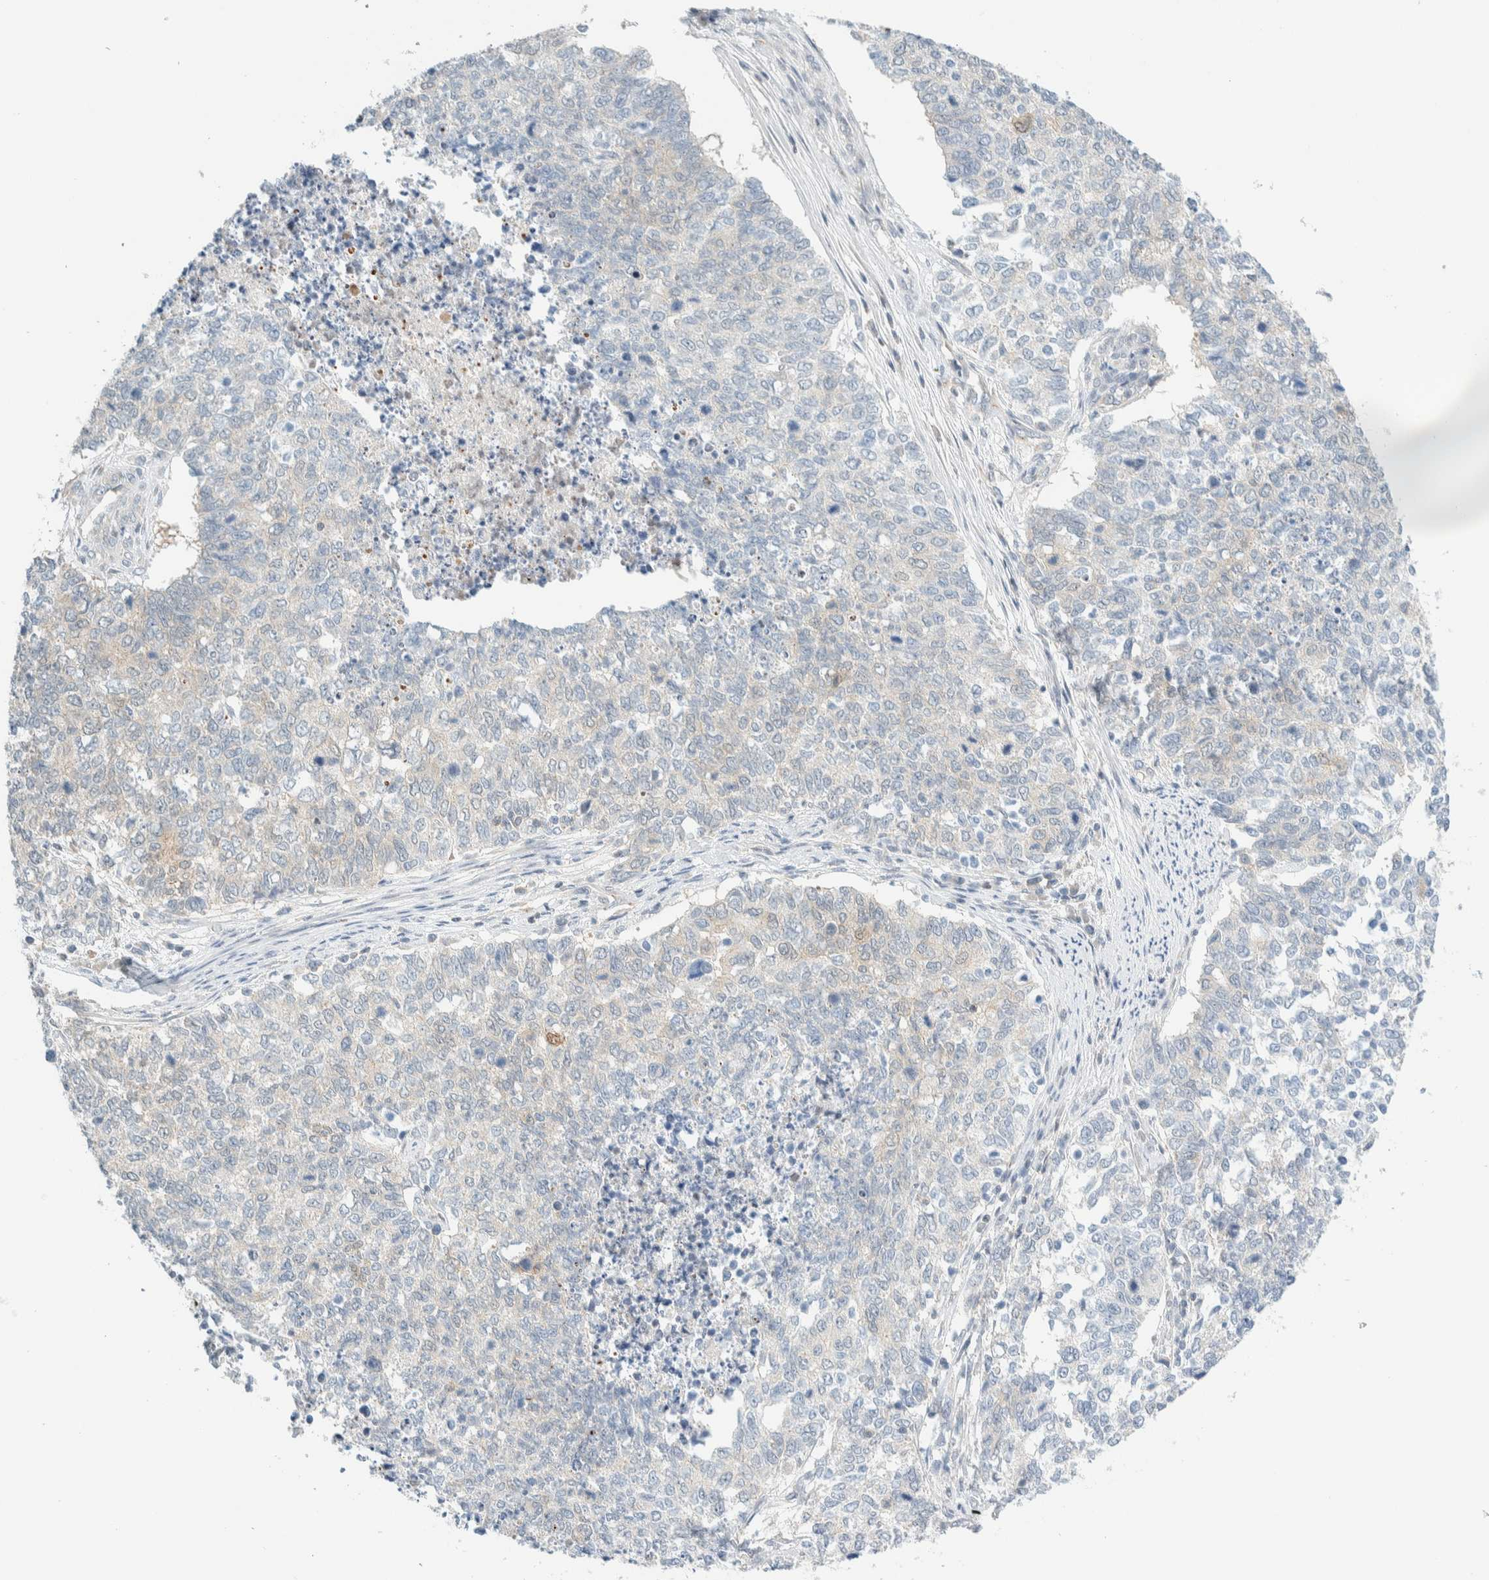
{"staining": {"intensity": "negative", "quantity": "none", "location": "none"}, "tissue": "cervical cancer", "cell_type": "Tumor cells", "image_type": "cancer", "snomed": [{"axis": "morphology", "description": "Squamous cell carcinoma, NOS"}, {"axis": "topography", "description": "Cervix"}], "caption": "There is no significant expression in tumor cells of cervical cancer (squamous cell carcinoma).", "gene": "PCYT2", "patient": {"sex": "female", "age": 63}}